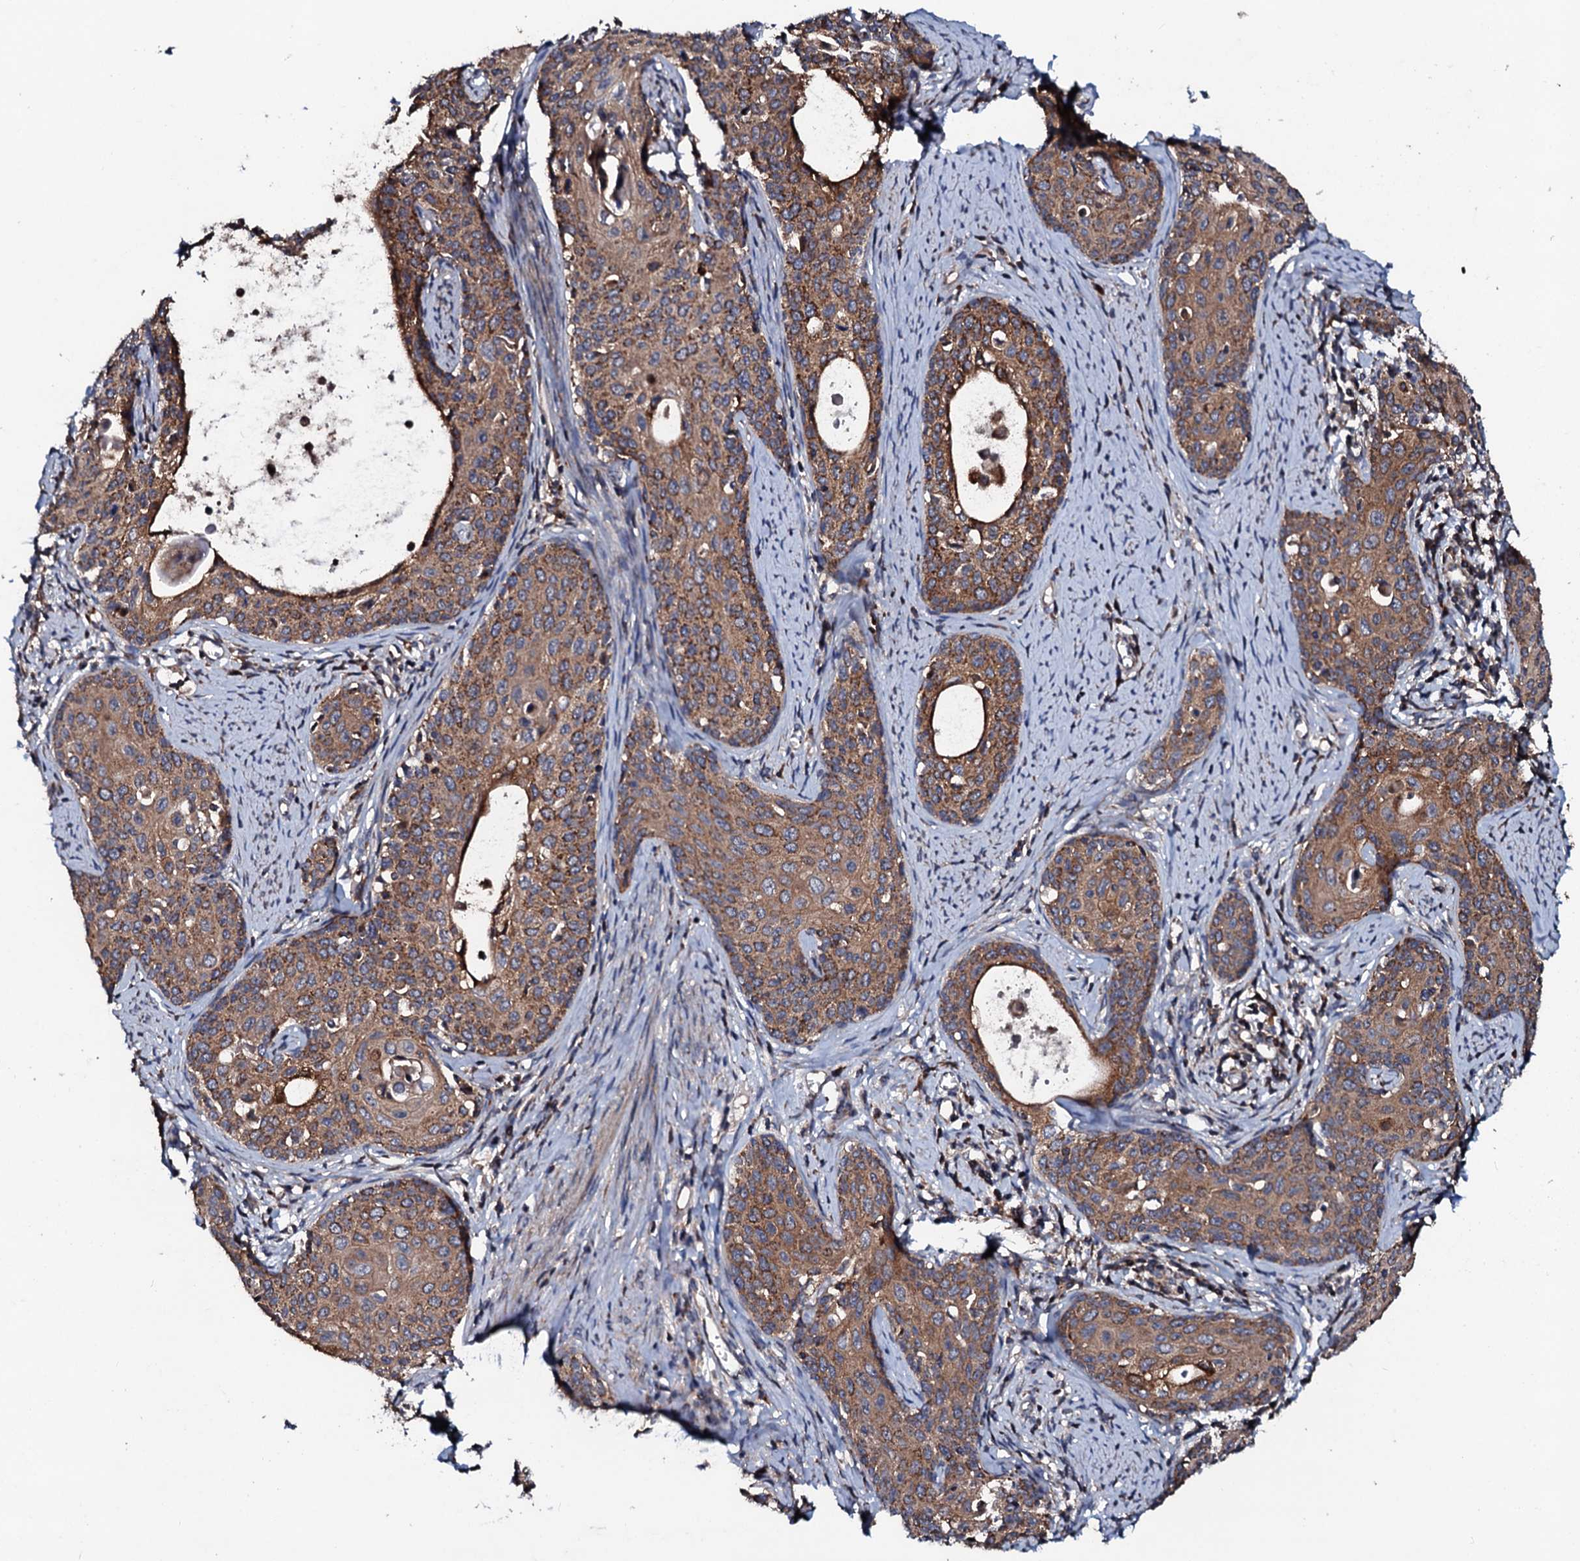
{"staining": {"intensity": "strong", "quantity": ">75%", "location": "cytoplasmic/membranous"}, "tissue": "cervical cancer", "cell_type": "Tumor cells", "image_type": "cancer", "snomed": [{"axis": "morphology", "description": "Squamous cell carcinoma, NOS"}, {"axis": "topography", "description": "Cervix"}], "caption": "Cervical squamous cell carcinoma was stained to show a protein in brown. There is high levels of strong cytoplasmic/membranous positivity in about >75% of tumor cells.", "gene": "SDHAF2", "patient": {"sex": "female", "age": 52}}